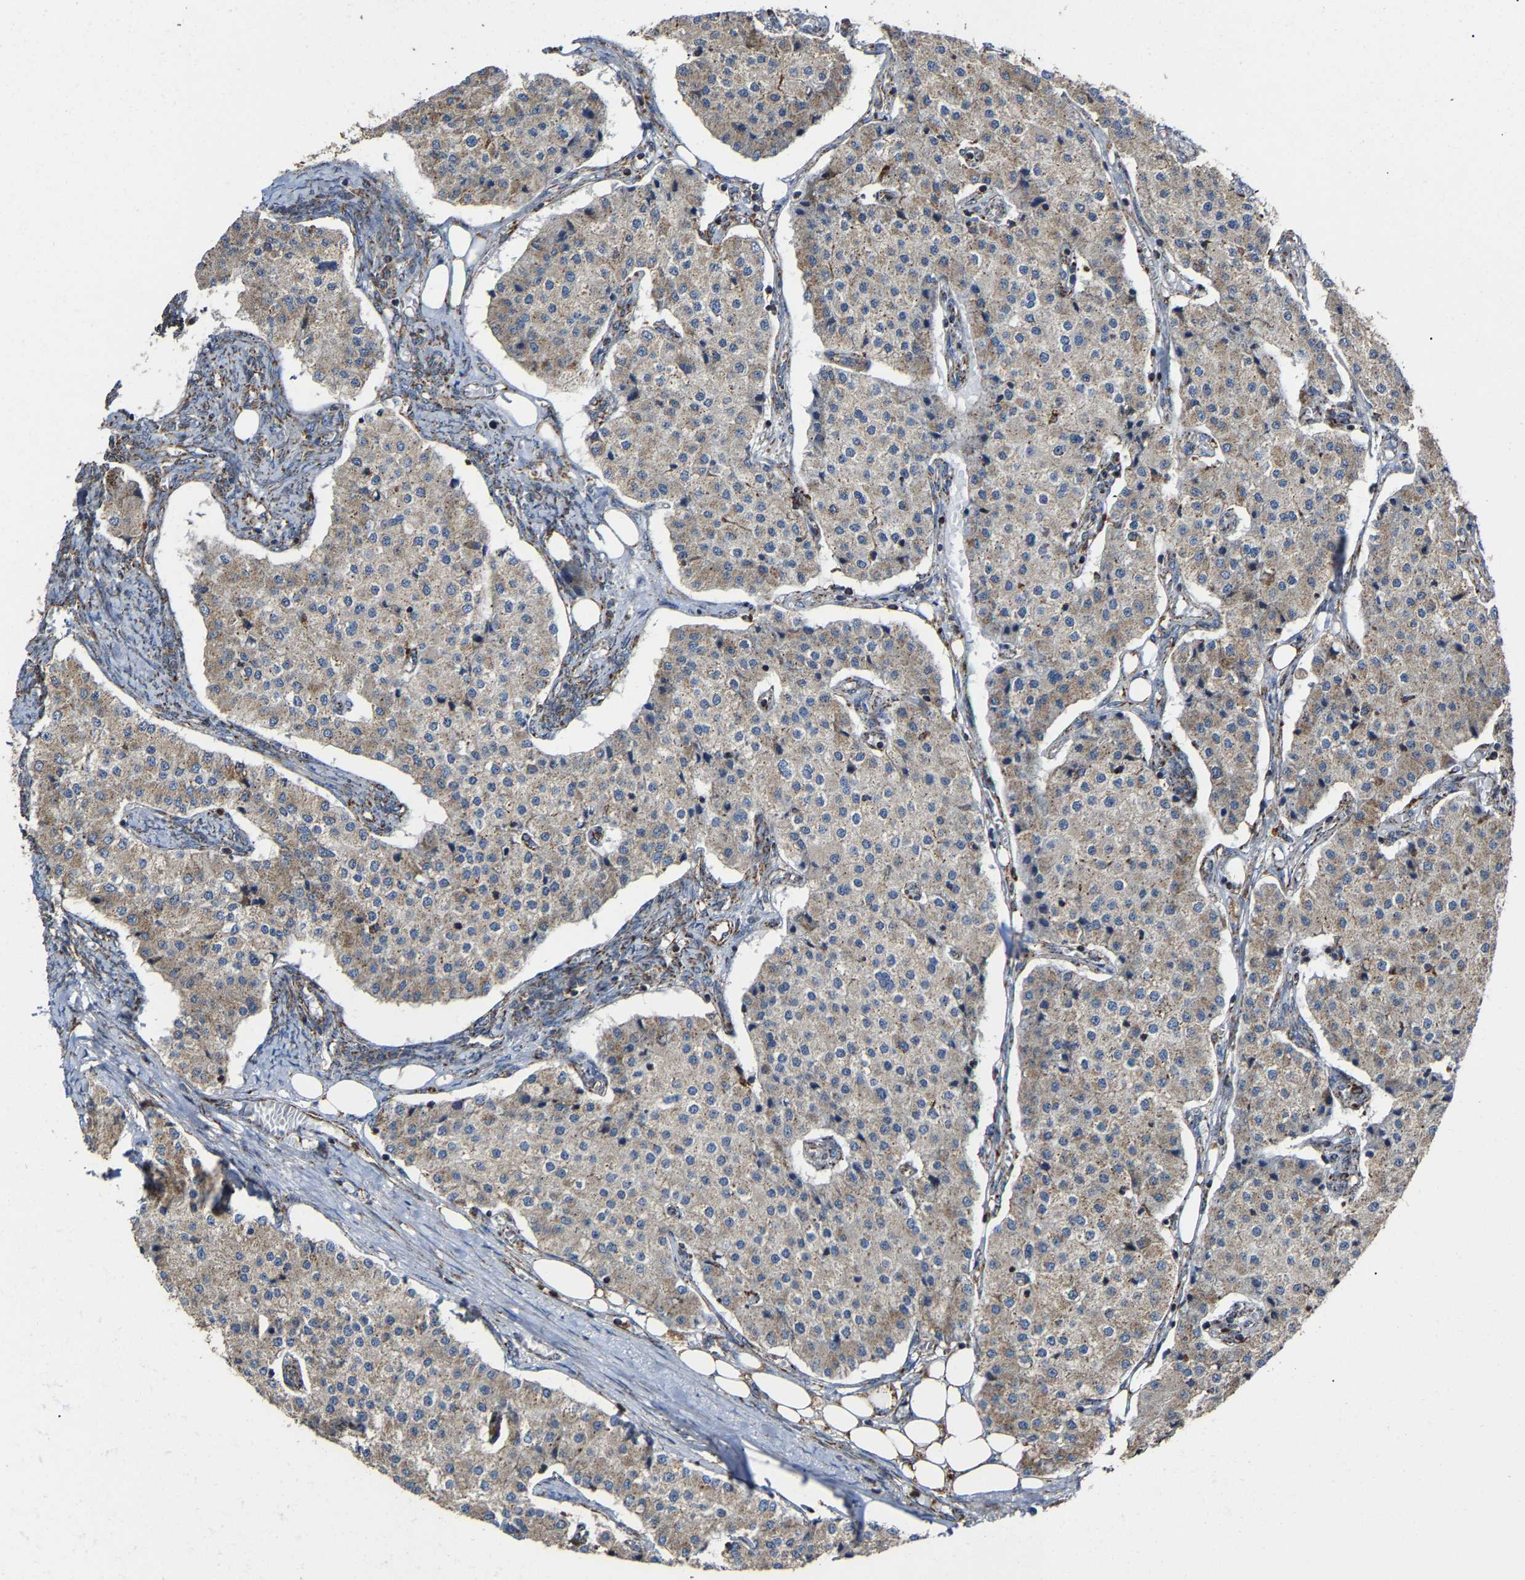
{"staining": {"intensity": "weak", "quantity": ">75%", "location": "cytoplasmic/membranous"}, "tissue": "carcinoid", "cell_type": "Tumor cells", "image_type": "cancer", "snomed": [{"axis": "morphology", "description": "Carcinoid, malignant, NOS"}, {"axis": "topography", "description": "Colon"}], "caption": "The image exhibits staining of carcinoid (malignant), revealing weak cytoplasmic/membranous protein expression (brown color) within tumor cells.", "gene": "NDUFV3", "patient": {"sex": "female", "age": 52}}